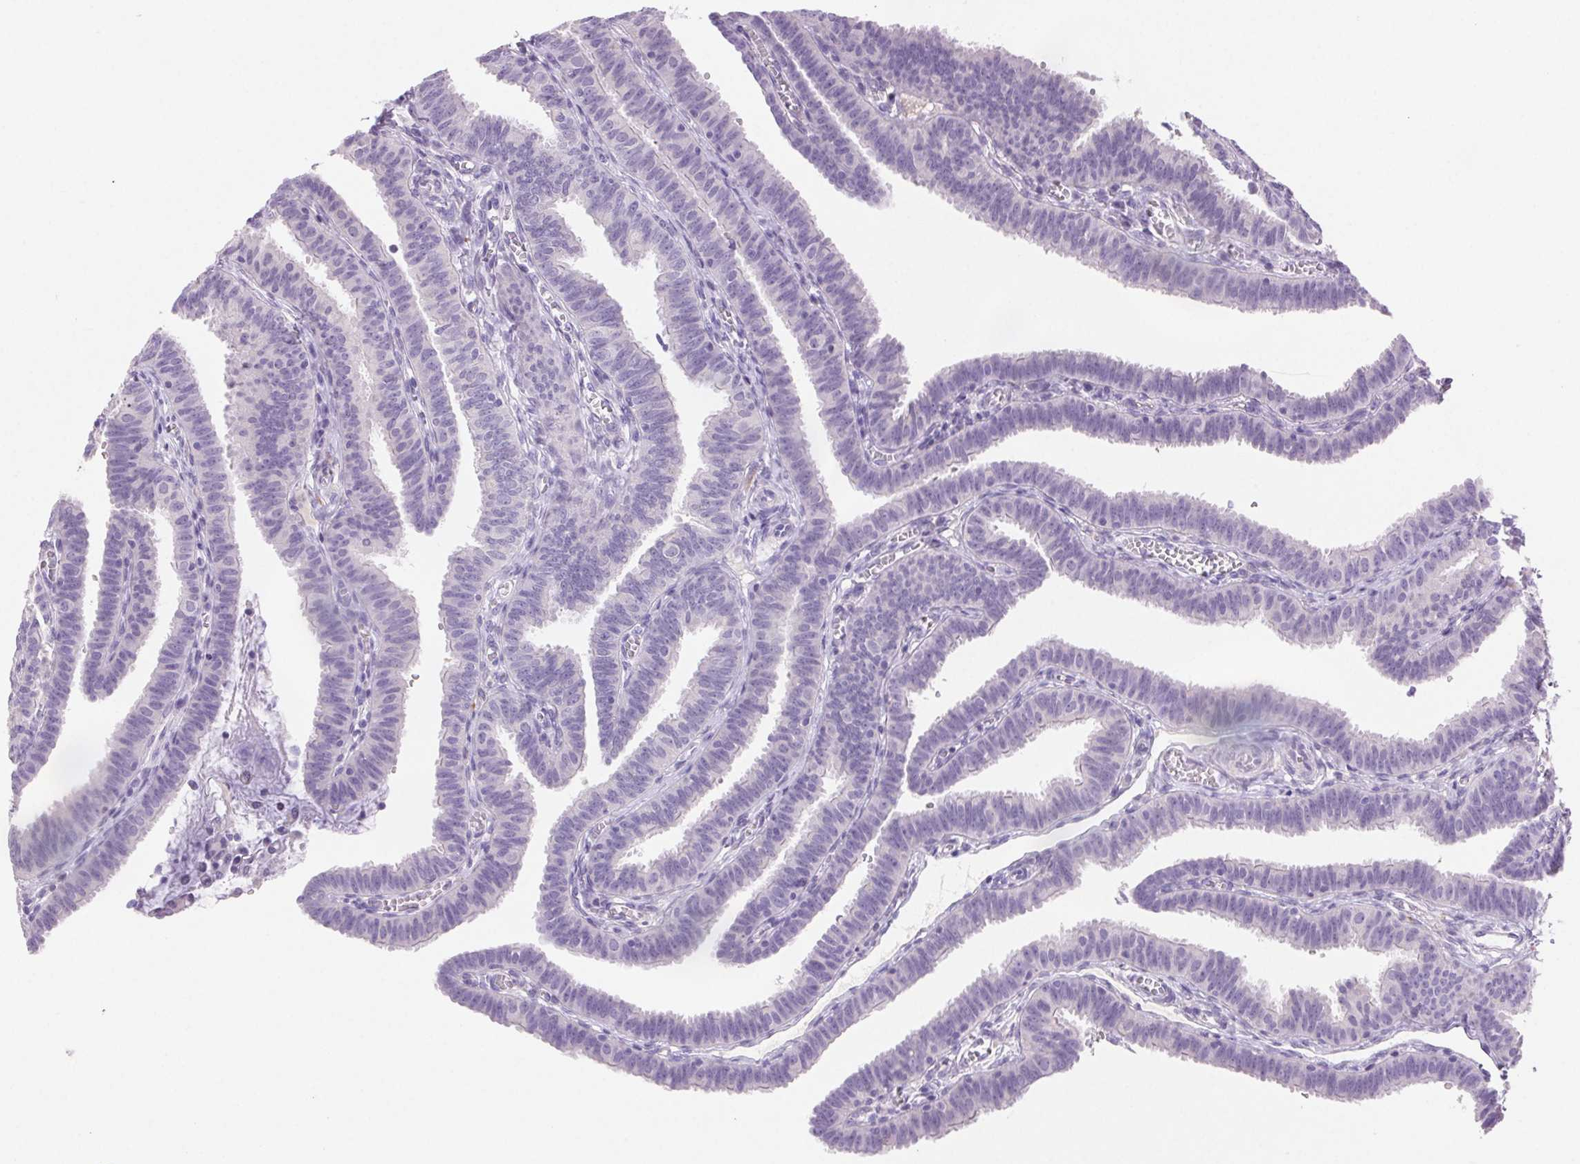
{"staining": {"intensity": "negative", "quantity": "none", "location": "none"}, "tissue": "fallopian tube", "cell_type": "Glandular cells", "image_type": "normal", "snomed": [{"axis": "morphology", "description": "Normal tissue, NOS"}, {"axis": "topography", "description": "Fallopian tube"}], "caption": "Immunohistochemistry micrograph of unremarkable human fallopian tube stained for a protein (brown), which displays no positivity in glandular cells.", "gene": "ARHGAP11B", "patient": {"sex": "female", "age": 25}}